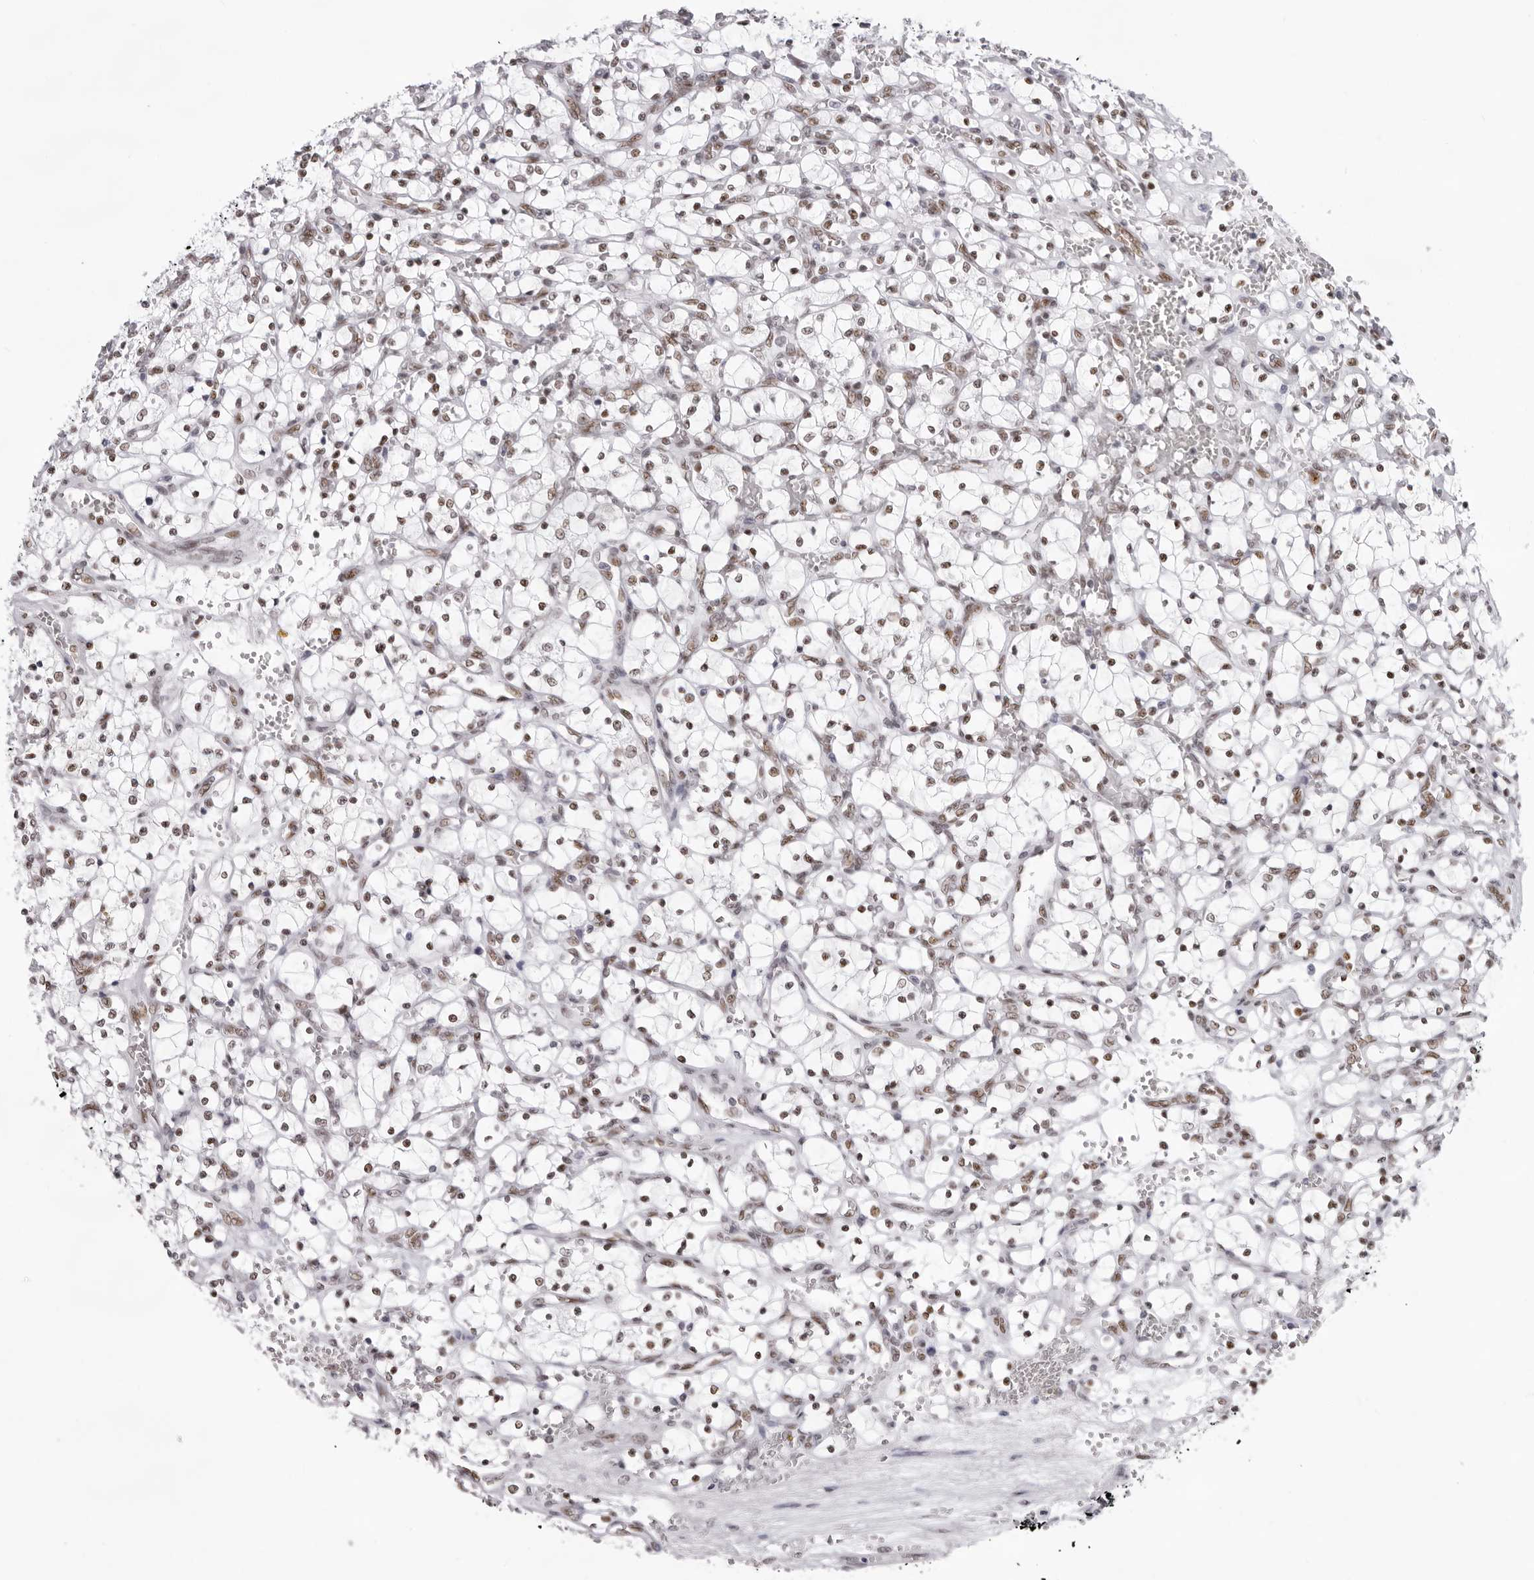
{"staining": {"intensity": "moderate", "quantity": ">75%", "location": "nuclear"}, "tissue": "renal cancer", "cell_type": "Tumor cells", "image_type": "cancer", "snomed": [{"axis": "morphology", "description": "Adenocarcinoma, NOS"}, {"axis": "topography", "description": "Kidney"}], "caption": "Human renal adenocarcinoma stained with a protein marker demonstrates moderate staining in tumor cells.", "gene": "IRF2BP2", "patient": {"sex": "female", "age": 69}}